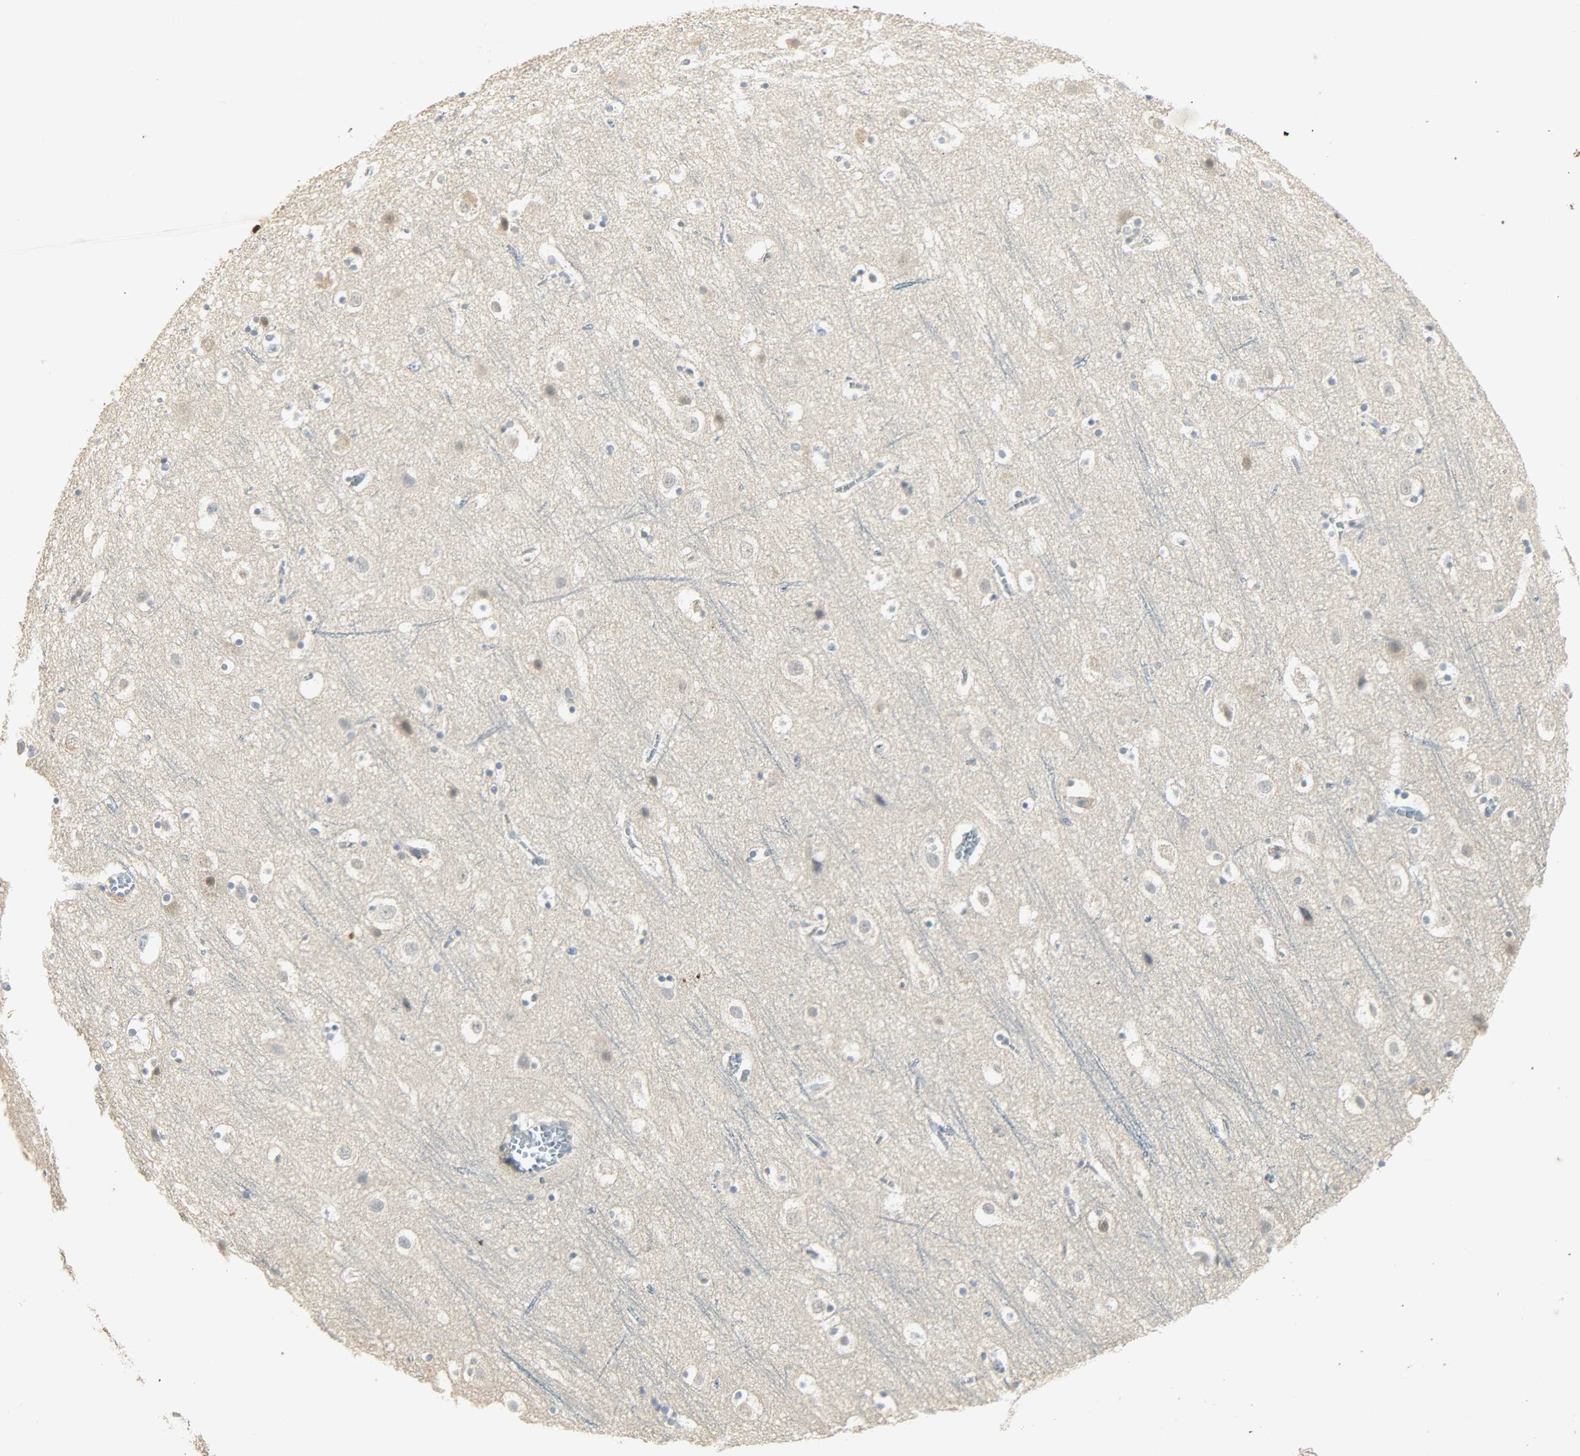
{"staining": {"intensity": "negative", "quantity": "none", "location": "none"}, "tissue": "cerebral cortex", "cell_type": "Endothelial cells", "image_type": "normal", "snomed": [{"axis": "morphology", "description": "Normal tissue, NOS"}, {"axis": "topography", "description": "Cerebral cortex"}], "caption": "Endothelial cells are negative for protein expression in normal human cerebral cortex. (DAB immunohistochemistry (IHC) visualized using brightfield microscopy, high magnification).", "gene": "USP13", "patient": {"sex": "male", "age": 45}}